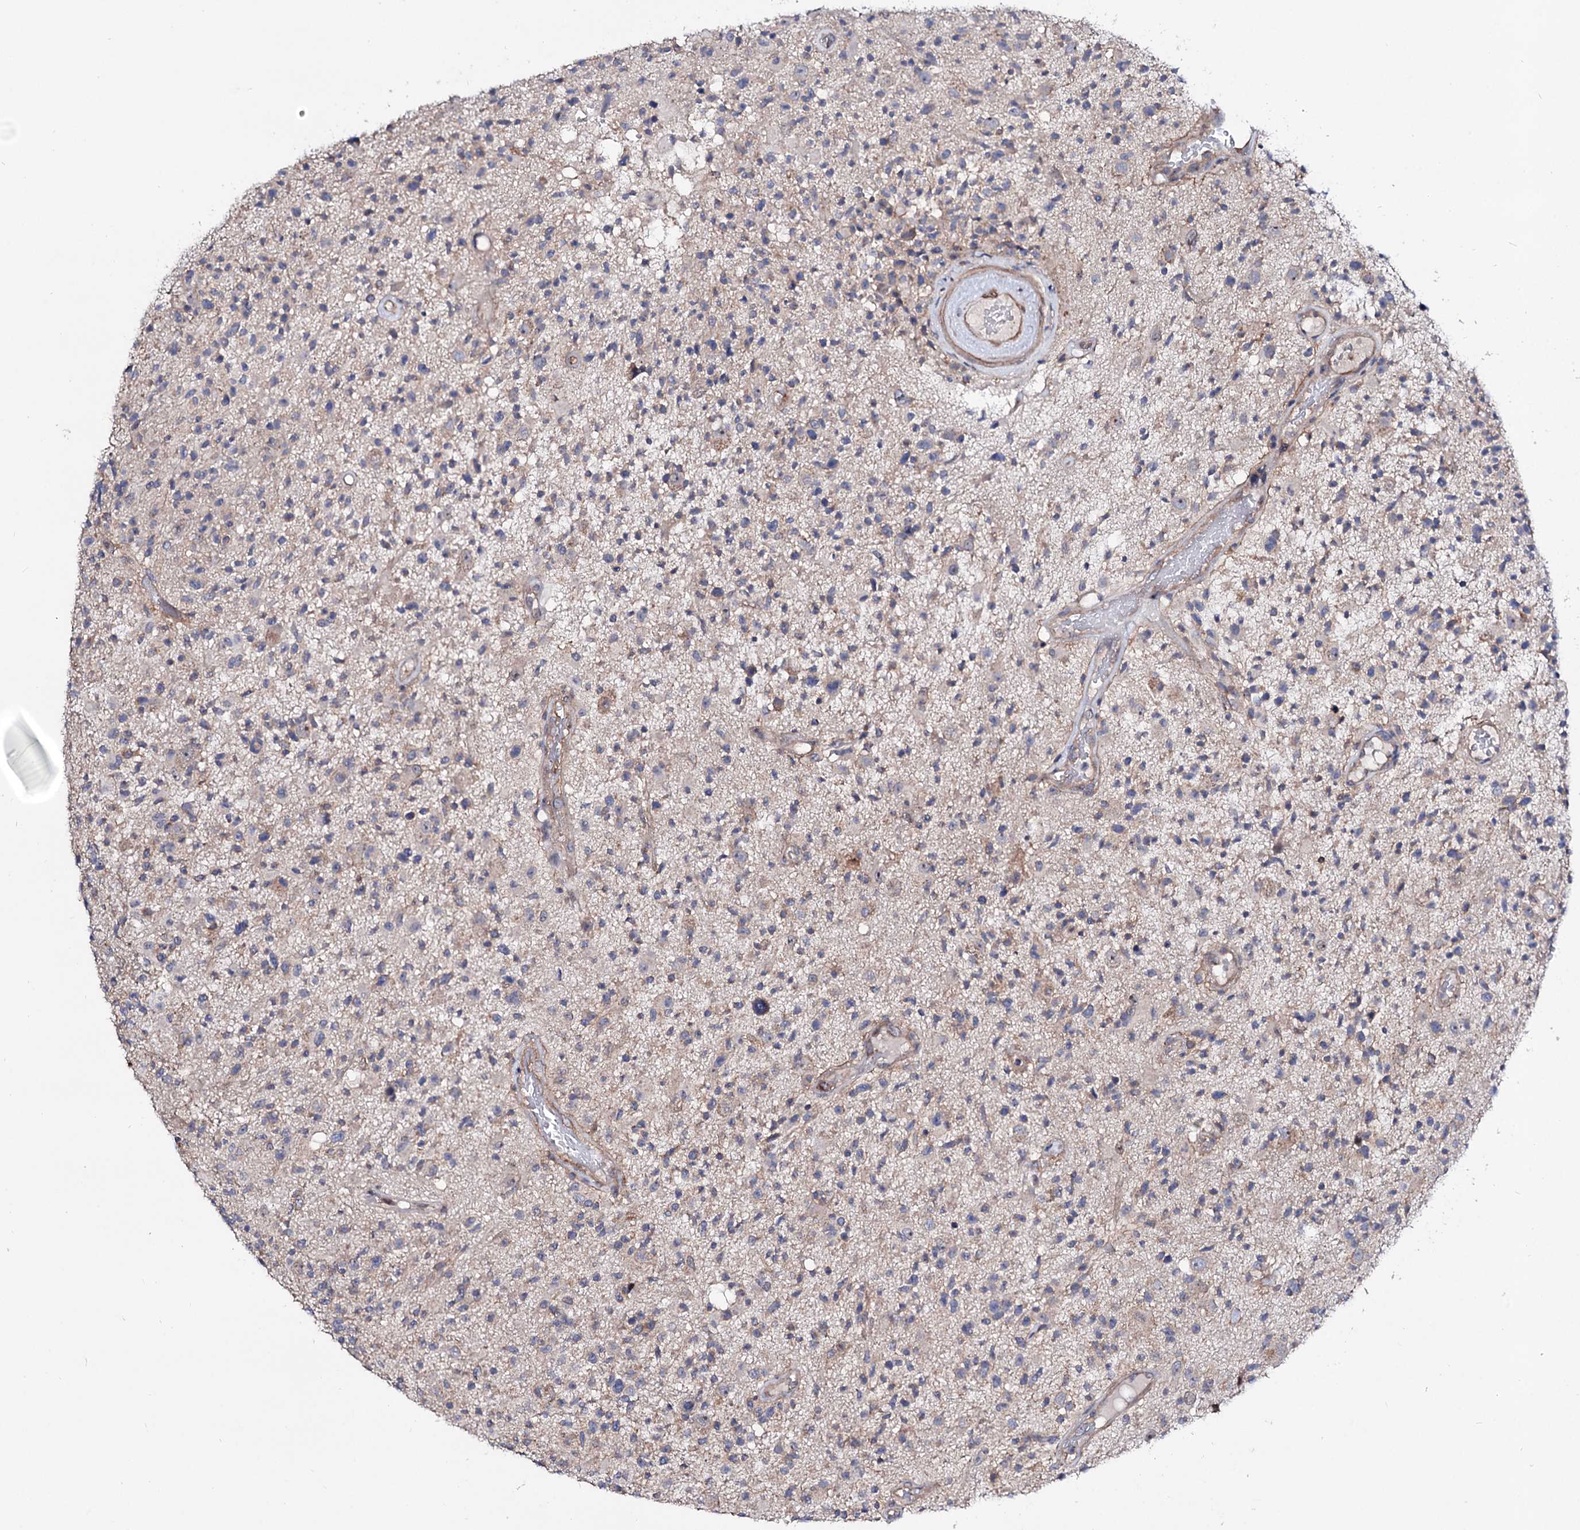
{"staining": {"intensity": "weak", "quantity": "<25%", "location": "cytoplasmic/membranous"}, "tissue": "glioma", "cell_type": "Tumor cells", "image_type": "cancer", "snomed": [{"axis": "morphology", "description": "Glioma, malignant, High grade"}, {"axis": "morphology", "description": "Glioblastoma, NOS"}, {"axis": "topography", "description": "Brain"}], "caption": "A histopathology image of glioma stained for a protein shows no brown staining in tumor cells.", "gene": "SEC24A", "patient": {"sex": "male", "age": 60}}